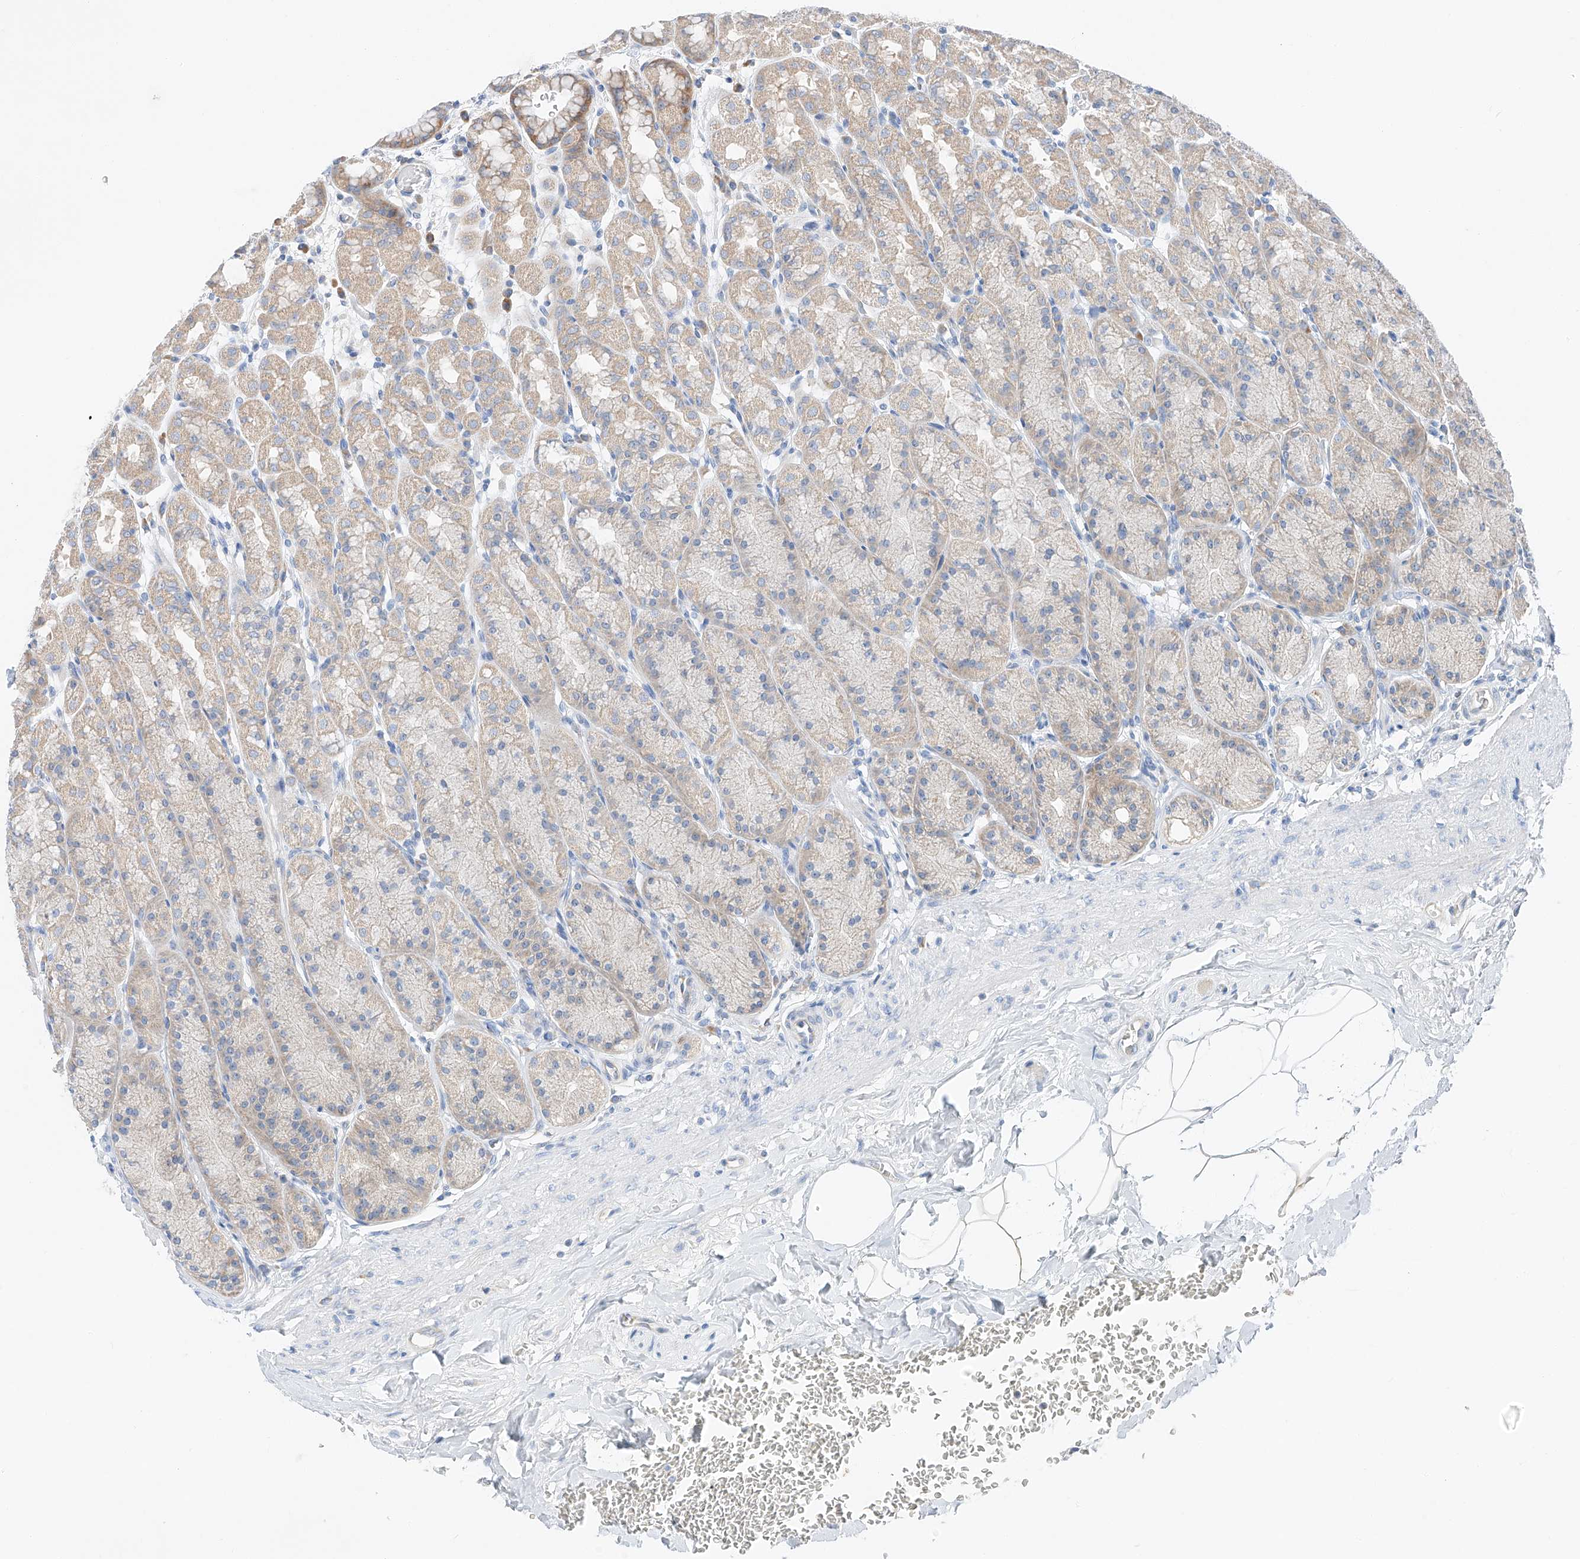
{"staining": {"intensity": "moderate", "quantity": "<25%", "location": "cytoplasmic/membranous"}, "tissue": "stomach", "cell_type": "Glandular cells", "image_type": "normal", "snomed": [{"axis": "morphology", "description": "Normal tissue, NOS"}, {"axis": "topography", "description": "Stomach"}], "caption": "Protein expression analysis of unremarkable human stomach reveals moderate cytoplasmic/membranous staining in about <25% of glandular cells.", "gene": "RUSC1", "patient": {"sex": "male", "age": 42}}